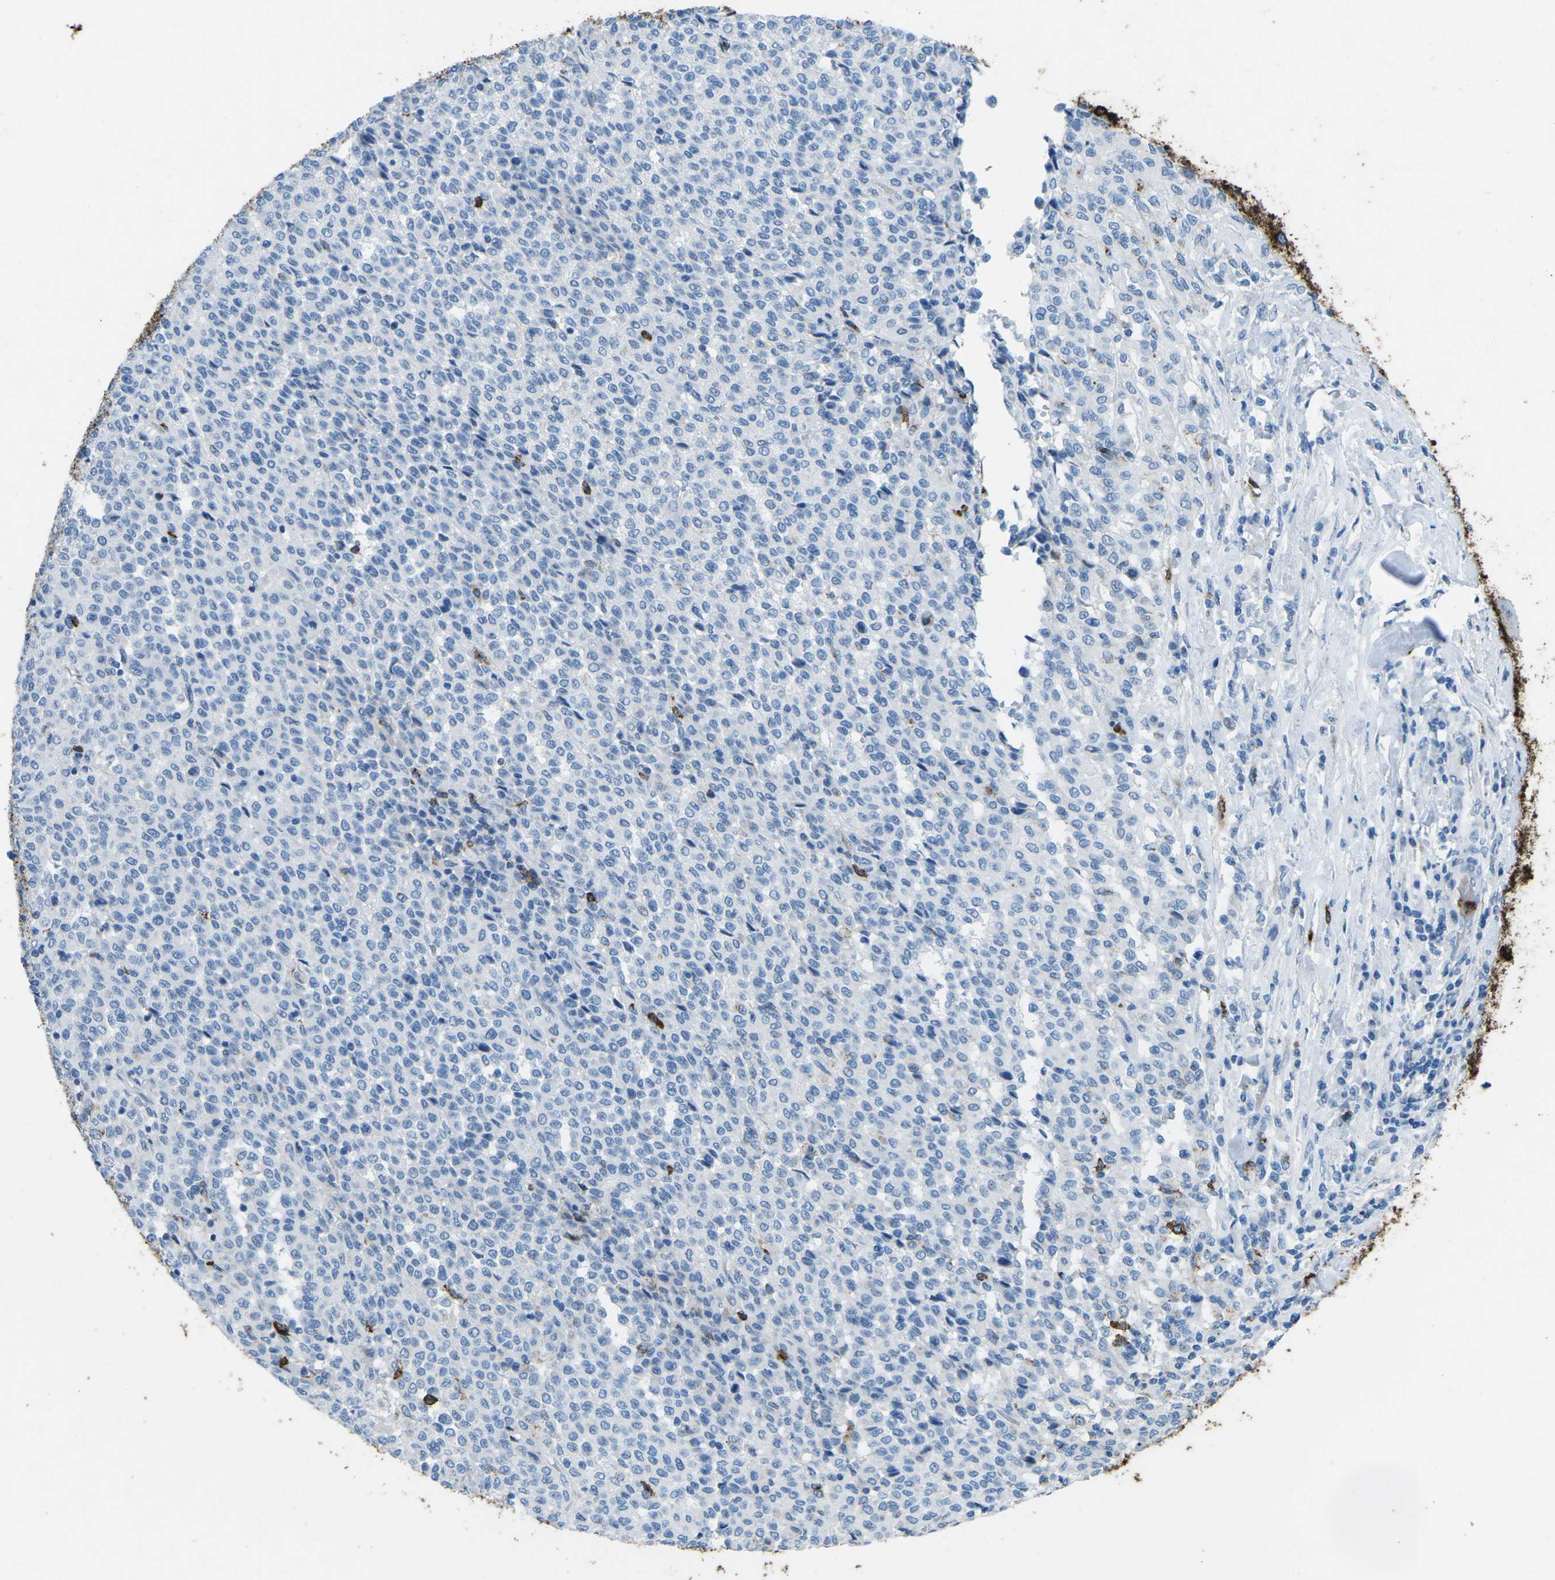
{"staining": {"intensity": "negative", "quantity": "none", "location": "none"}, "tissue": "melanoma", "cell_type": "Tumor cells", "image_type": "cancer", "snomed": [{"axis": "morphology", "description": "Malignant melanoma, Metastatic site"}, {"axis": "topography", "description": "Pancreas"}], "caption": "Human melanoma stained for a protein using IHC exhibits no staining in tumor cells.", "gene": "CTAGE1", "patient": {"sex": "female", "age": 30}}